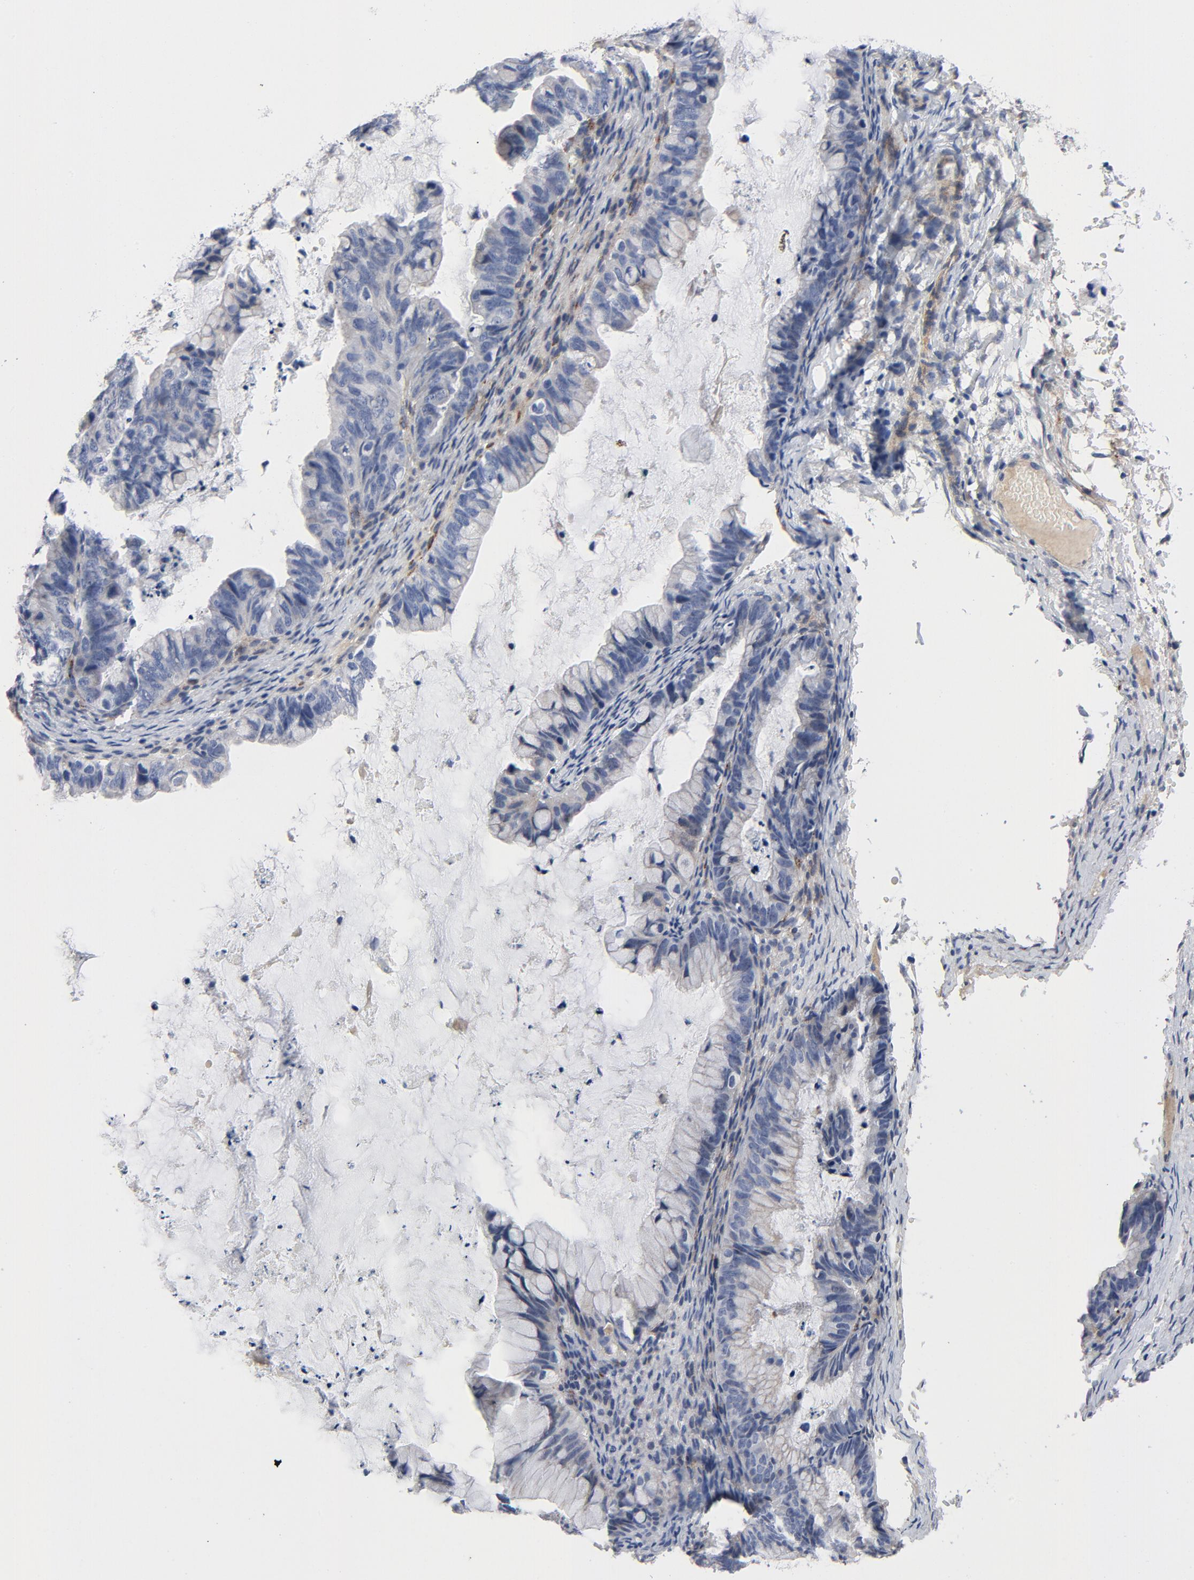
{"staining": {"intensity": "negative", "quantity": "none", "location": "none"}, "tissue": "ovarian cancer", "cell_type": "Tumor cells", "image_type": "cancer", "snomed": [{"axis": "morphology", "description": "Cystadenocarcinoma, mucinous, NOS"}, {"axis": "topography", "description": "Ovary"}], "caption": "Tumor cells are negative for brown protein staining in mucinous cystadenocarcinoma (ovarian).", "gene": "LAMC1", "patient": {"sex": "female", "age": 36}}